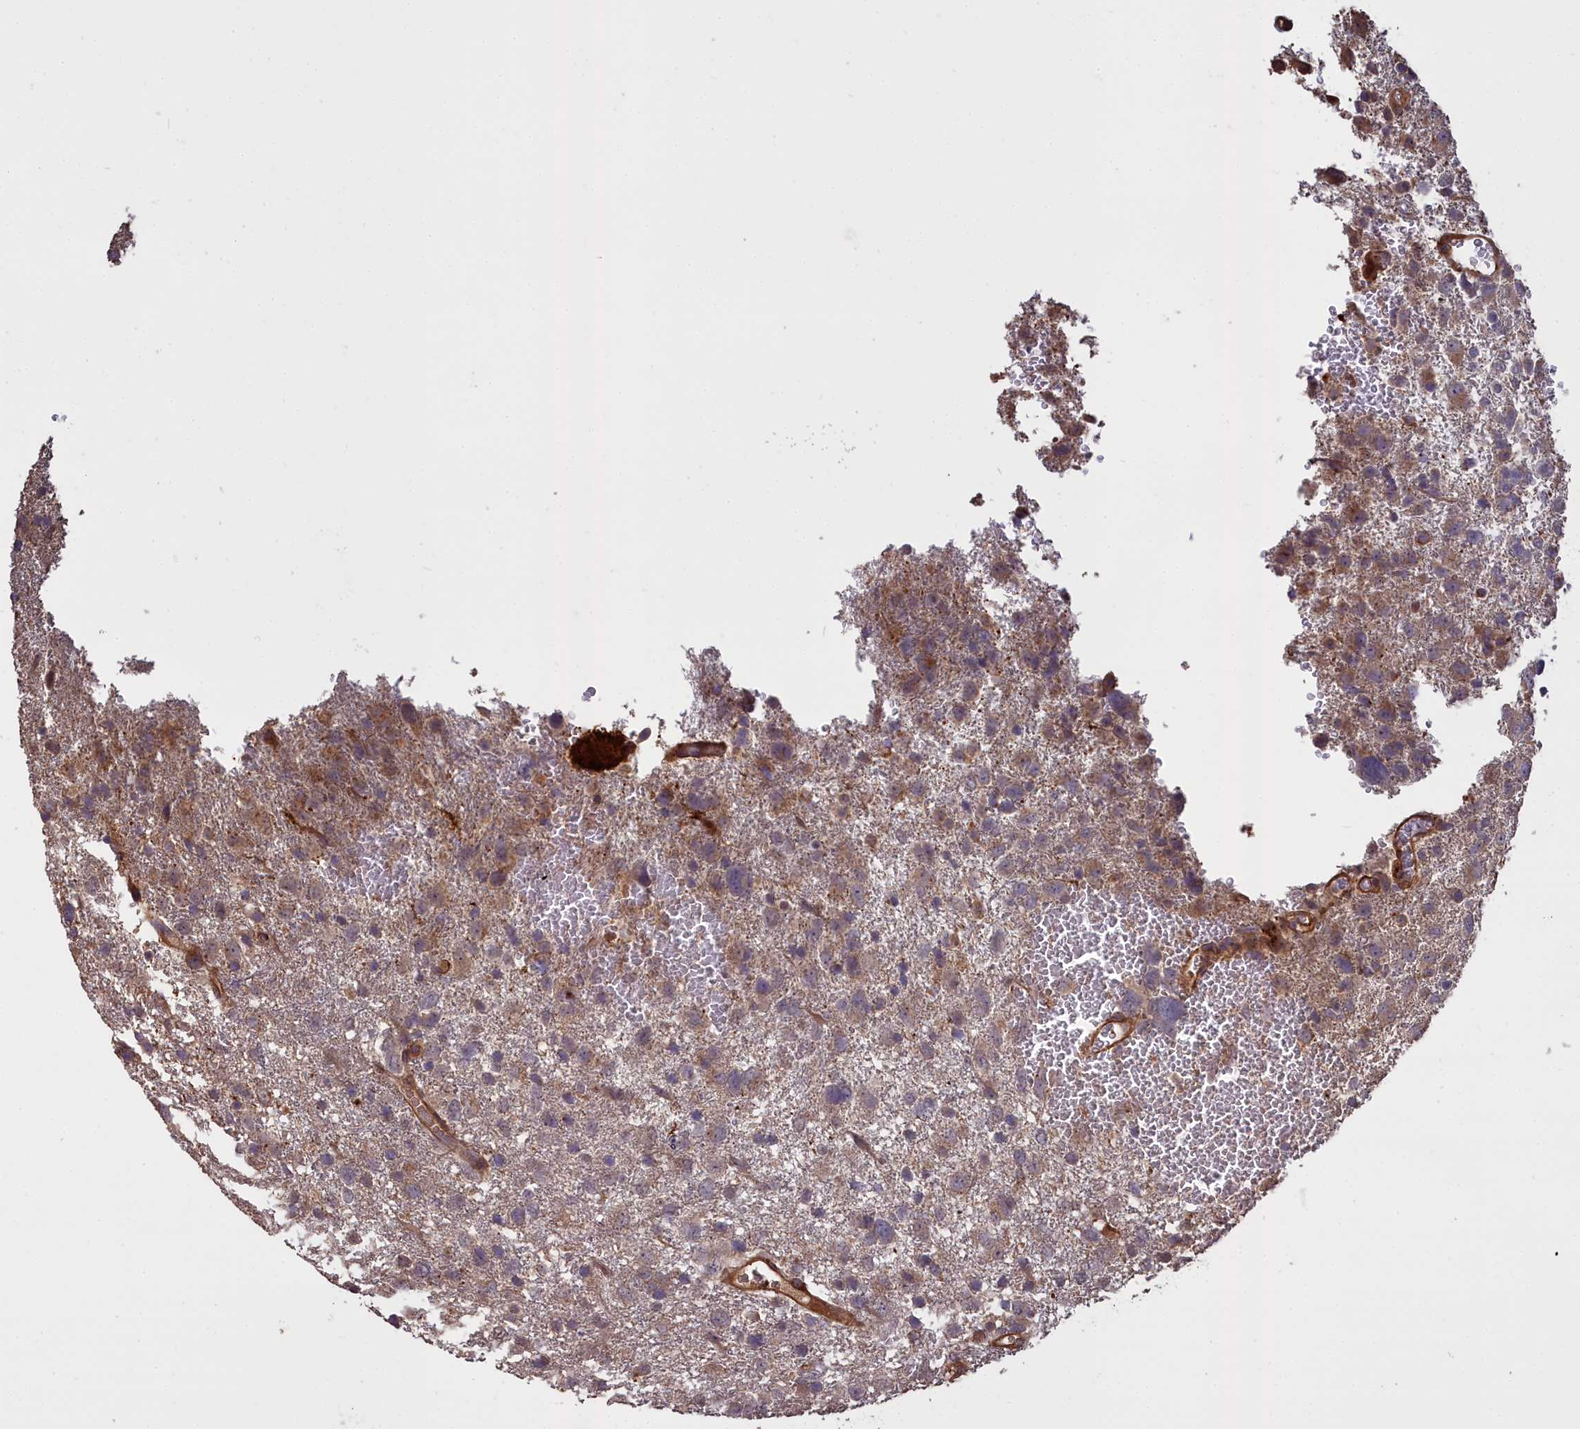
{"staining": {"intensity": "moderate", "quantity": "25%-75%", "location": "cytoplasmic/membranous"}, "tissue": "glioma", "cell_type": "Tumor cells", "image_type": "cancer", "snomed": [{"axis": "morphology", "description": "Glioma, malignant, High grade"}, {"axis": "topography", "description": "Brain"}], "caption": "Immunohistochemistry micrograph of neoplastic tissue: glioma stained using immunohistochemistry reveals medium levels of moderate protein expression localized specifically in the cytoplasmic/membranous of tumor cells, appearing as a cytoplasmic/membranous brown color.", "gene": "ATP6V0A2", "patient": {"sex": "male", "age": 61}}